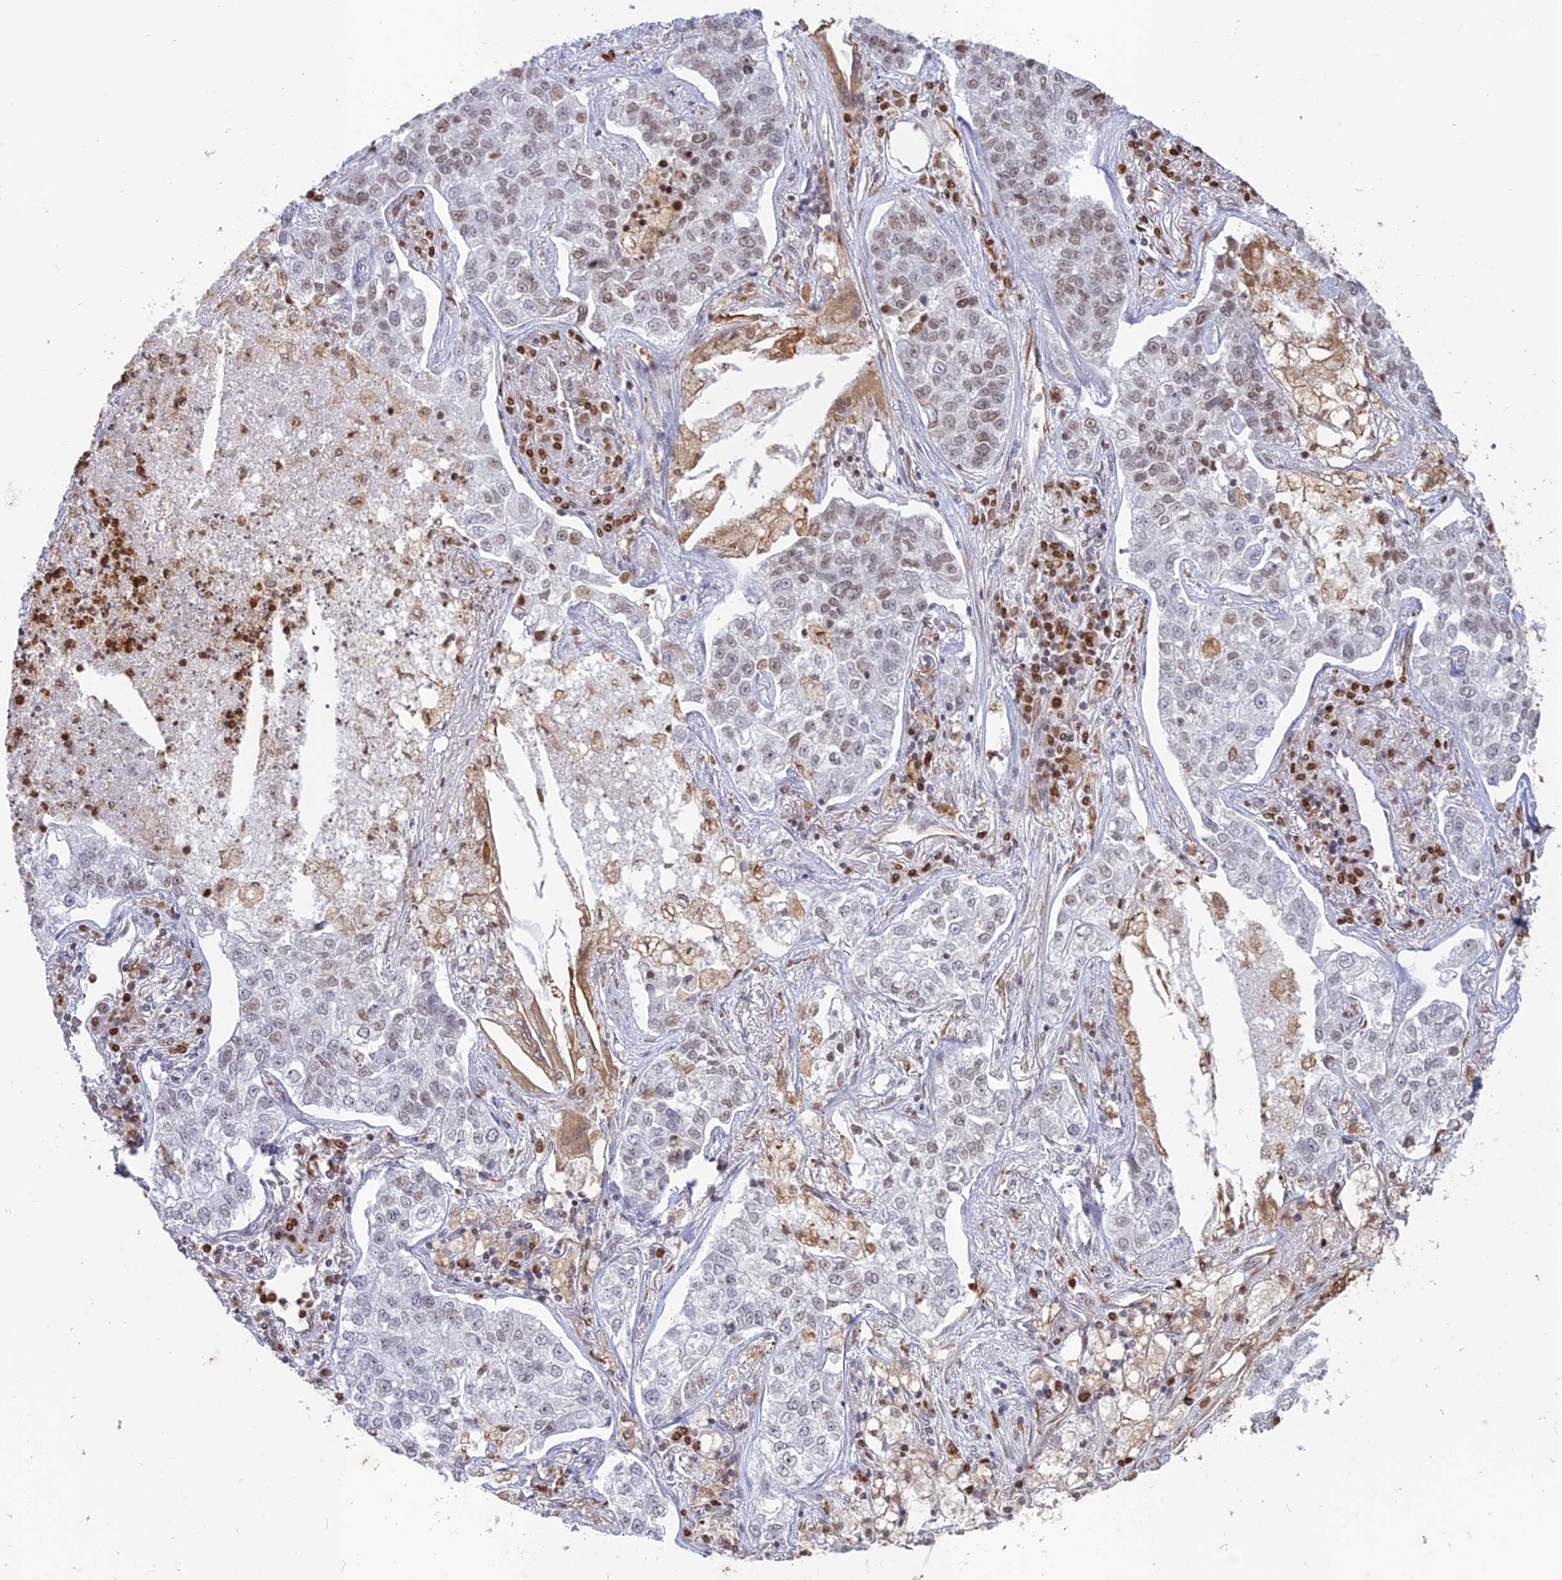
{"staining": {"intensity": "weak", "quantity": "<25%", "location": "nuclear"}, "tissue": "lung cancer", "cell_type": "Tumor cells", "image_type": "cancer", "snomed": [{"axis": "morphology", "description": "Adenocarcinoma, NOS"}, {"axis": "topography", "description": "Lung"}], "caption": "There is no significant positivity in tumor cells of lung adenocarcinoma. The staining is performed using DAB (3,3'-diaminobenzidine) brown chromogen with nuclei counter-stained in using hematoxylin.", "gene": "APOBR", "patient": {"sex": "male", "age": 49}}